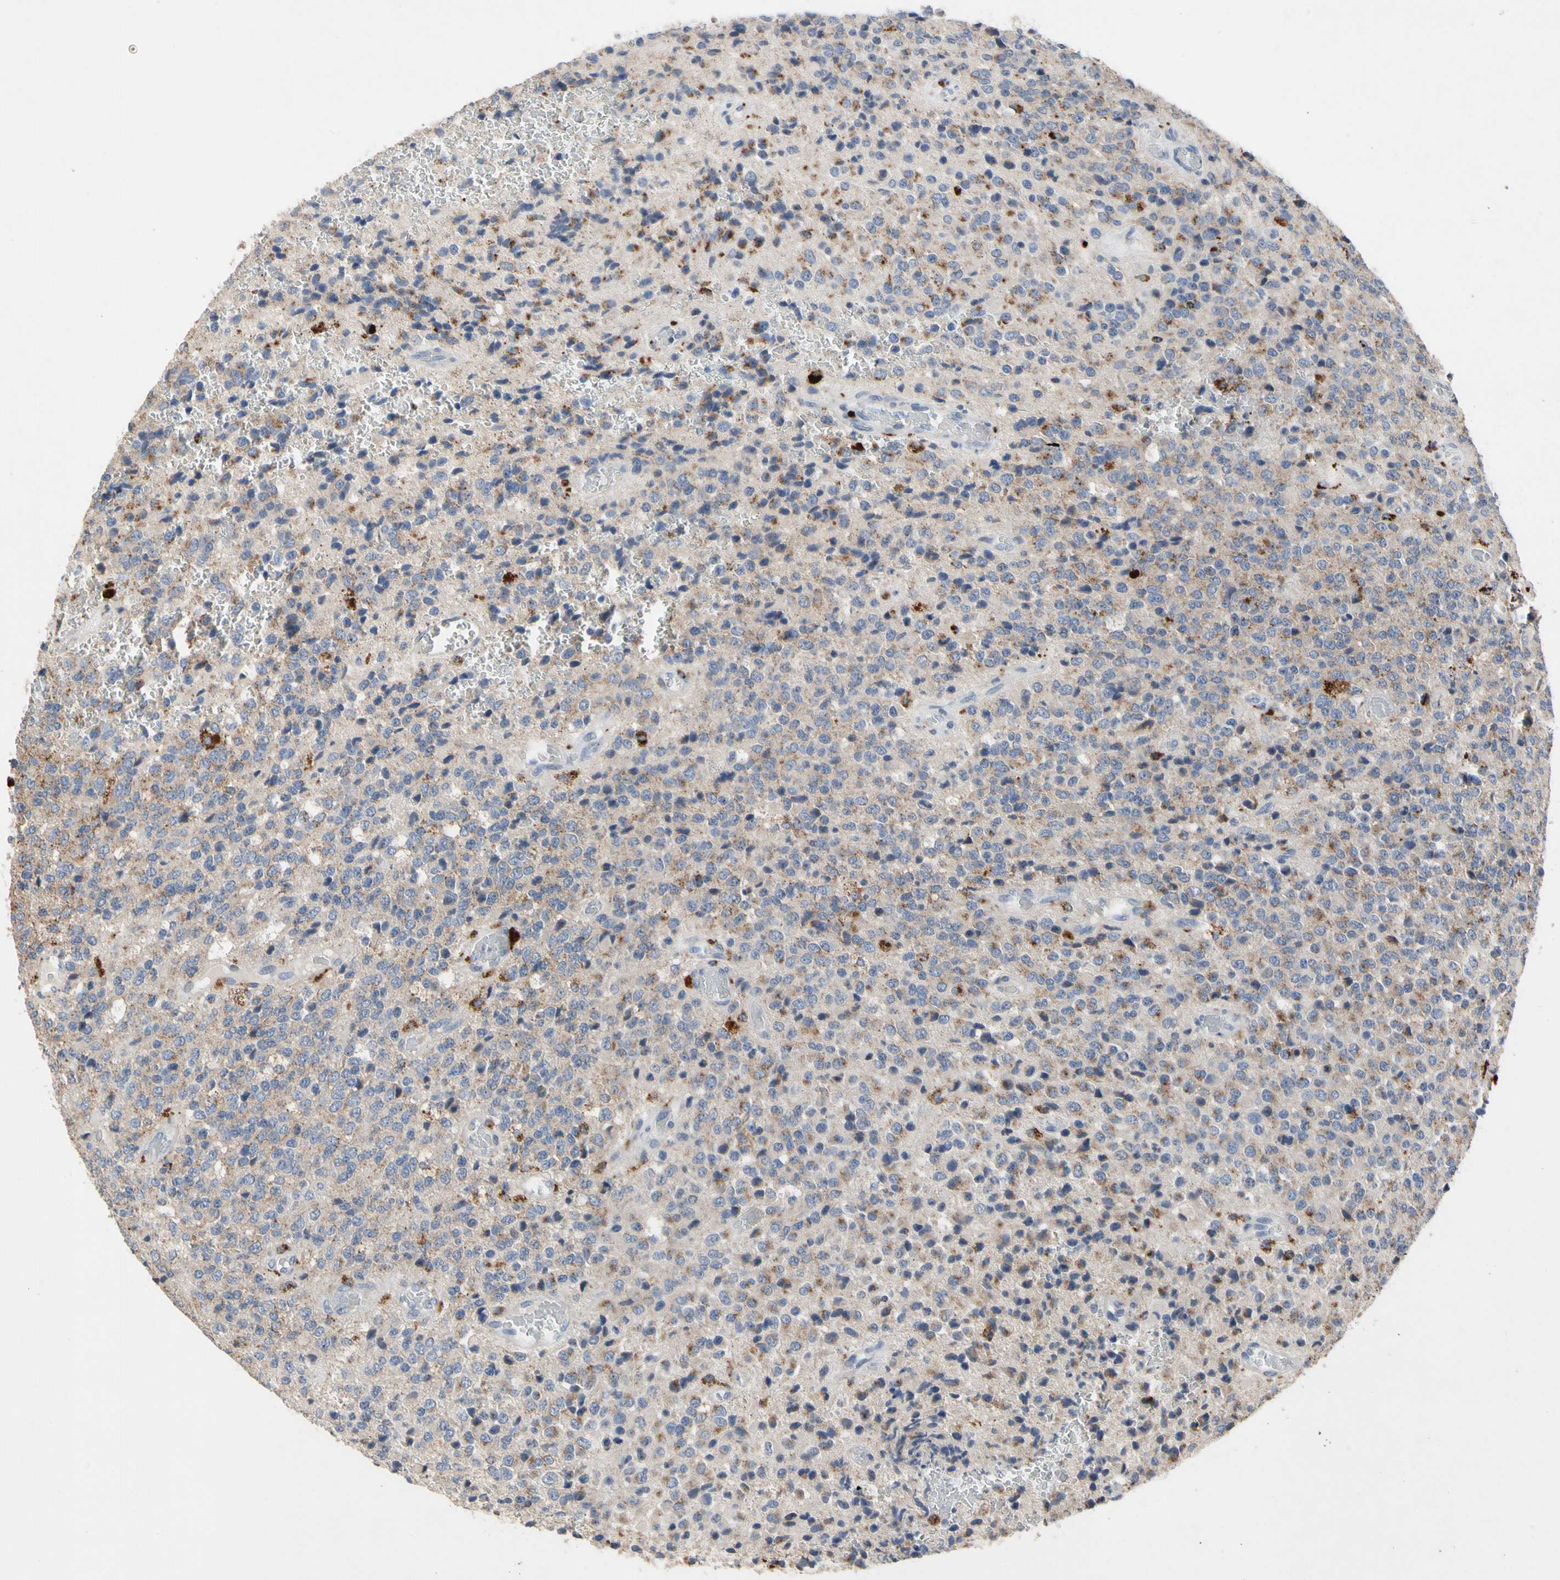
{"staining": {"intensity": "moderate", "quantity": "<25%", "location": "cytoplasmic/membranous"}, "tissue": "glioma", "cell_type": "Tumor cells", "image_type": "cancer", "snomed": [{"axis": "morphology", "description": "Glioma, malignant, High grade"}, {"axis": "topography", "description": "pancreas cauda"}], "caption": "A histopathology image showing moderate cytoplasmic/membranous staining in about <25% of tumor cells in glioma, as visualized by brown immunohistochemical staining.", "gene": "ADA2", "patient": {"sex": "male", "age": 60}}